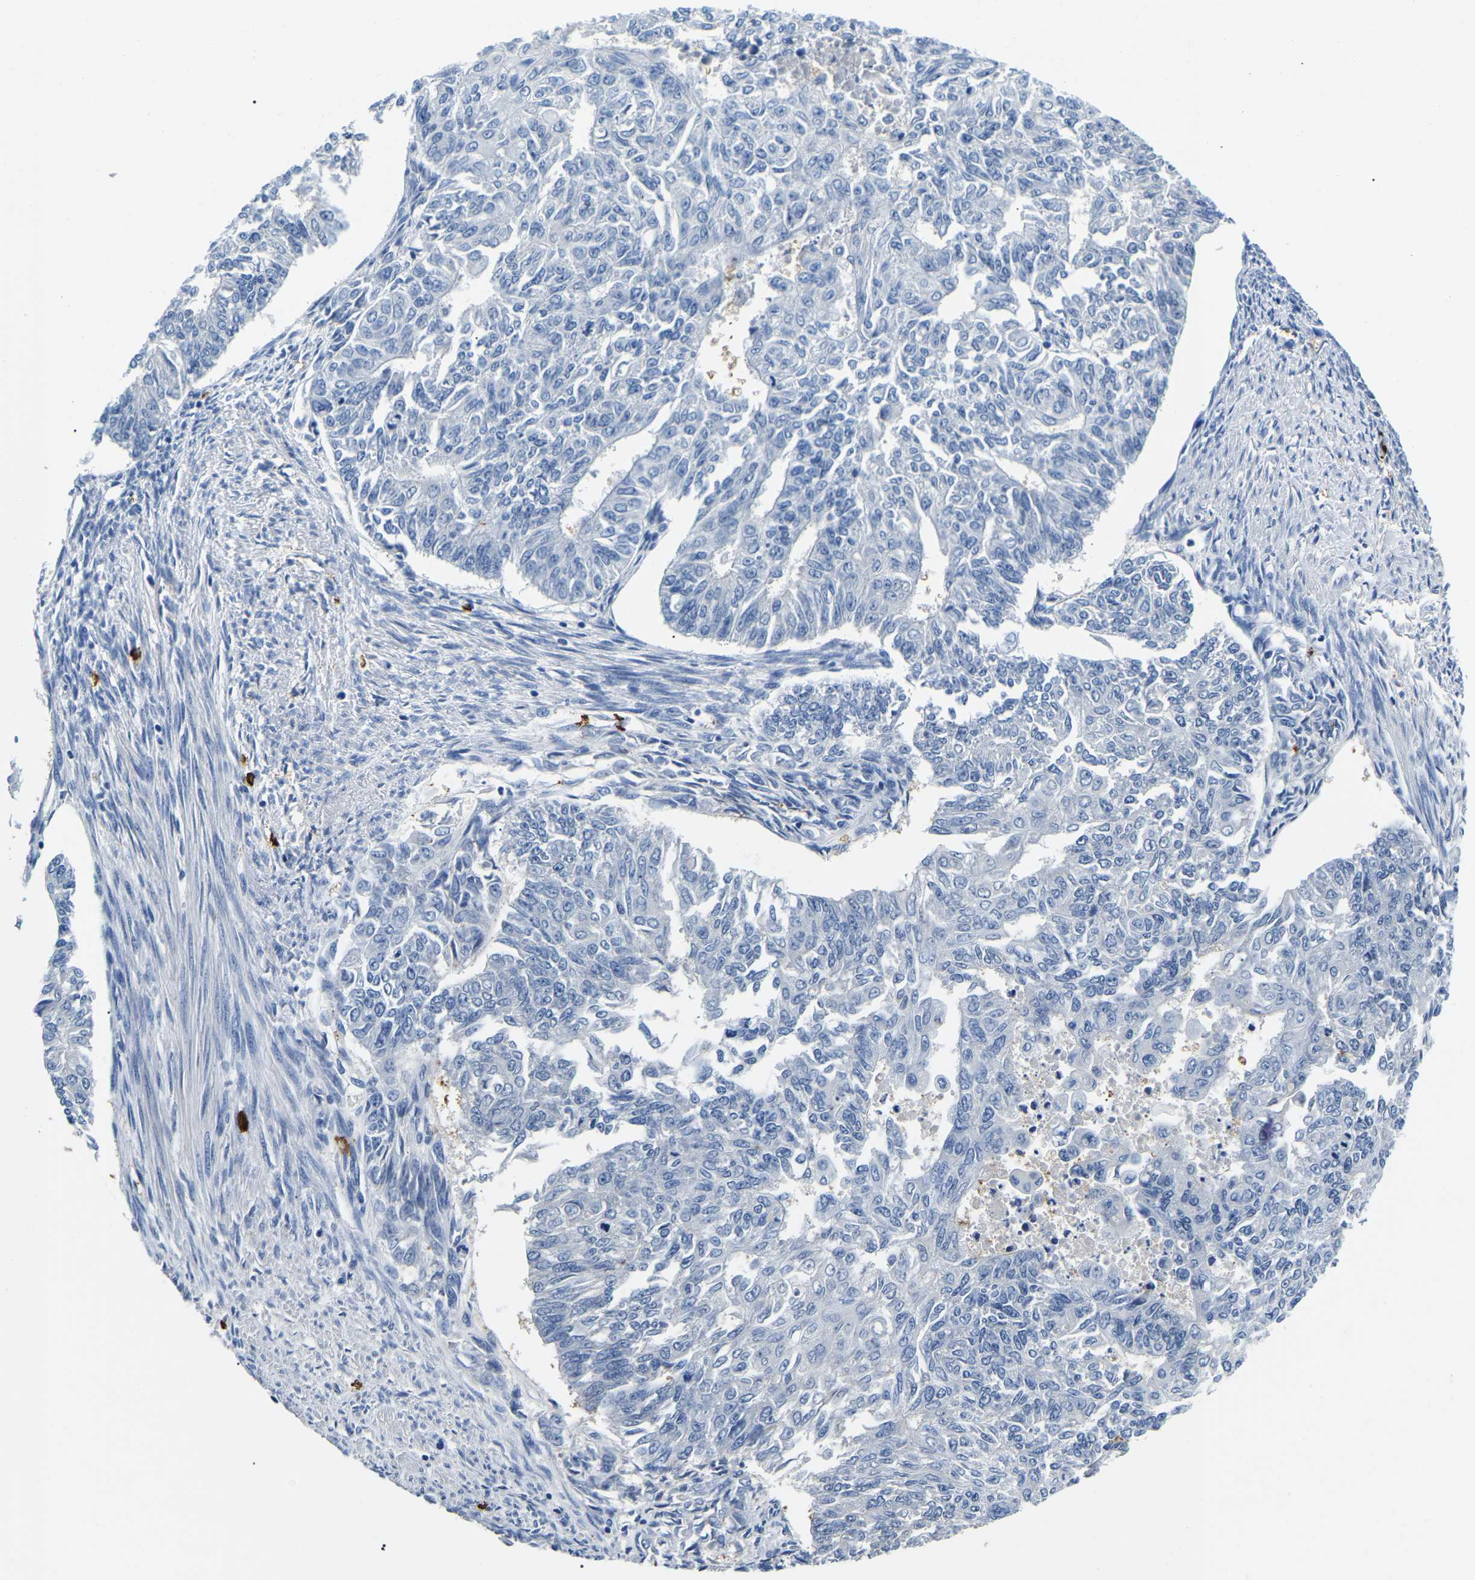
{"staining": {"intensity": "negative", "quantity": "none", "location": "none"}, "tissue": "endometrial cancer", "cell_type": "Tumor cells", "image_type": "cancer", "snomed": [{"axis": "morphology", "description": "Adenocarcinoma, NOS"}, {"axis": "topography", "description": "Endometrium"}], "caption": "IHC of human endometrial cancer (adenocarcinoma) displays no positivity in tumor cells.", "gene": "DUSP8", "patient": {"sex": "female", "age": 32}}